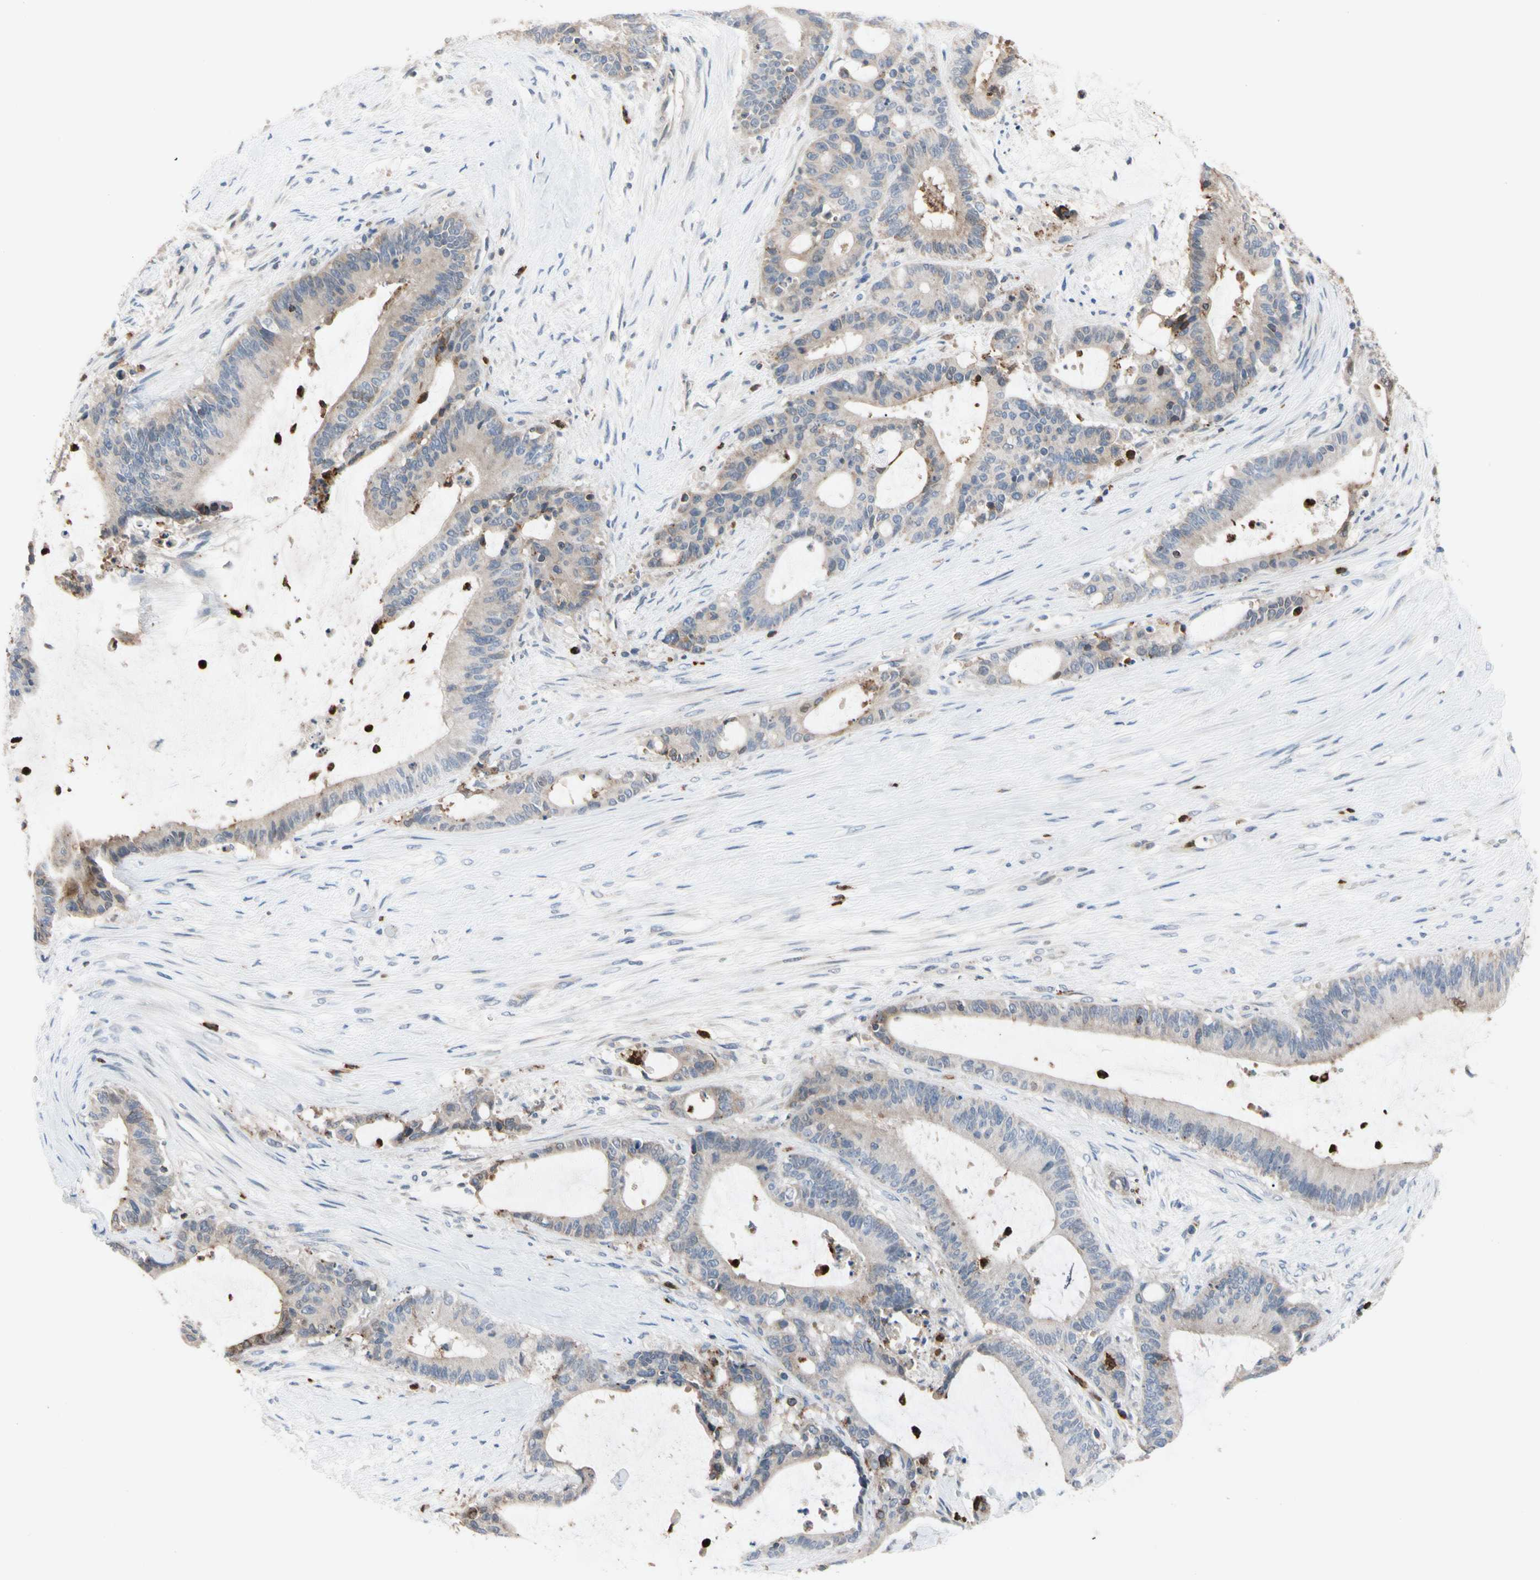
{"staining": {"intensity": "weak", "quantity": "<25%", "location": "cytoplasmic/membranous"}, "tissue": "liver cancer", "cell_type": "Tumor cells", "image_type": "cancer", "snomed": [{"axis": "morphology", "description": "Cholangiocarcinoma"}, {"axis": "topography", "description": "Liver"}], "caption": "Immunohistochemistry (IHC) image of human liver cancer stained for a protein (brown), which displays no positivity in tumor cells.", "gene": "MCL1", "patient": {"sex": "female", "age": 73}}